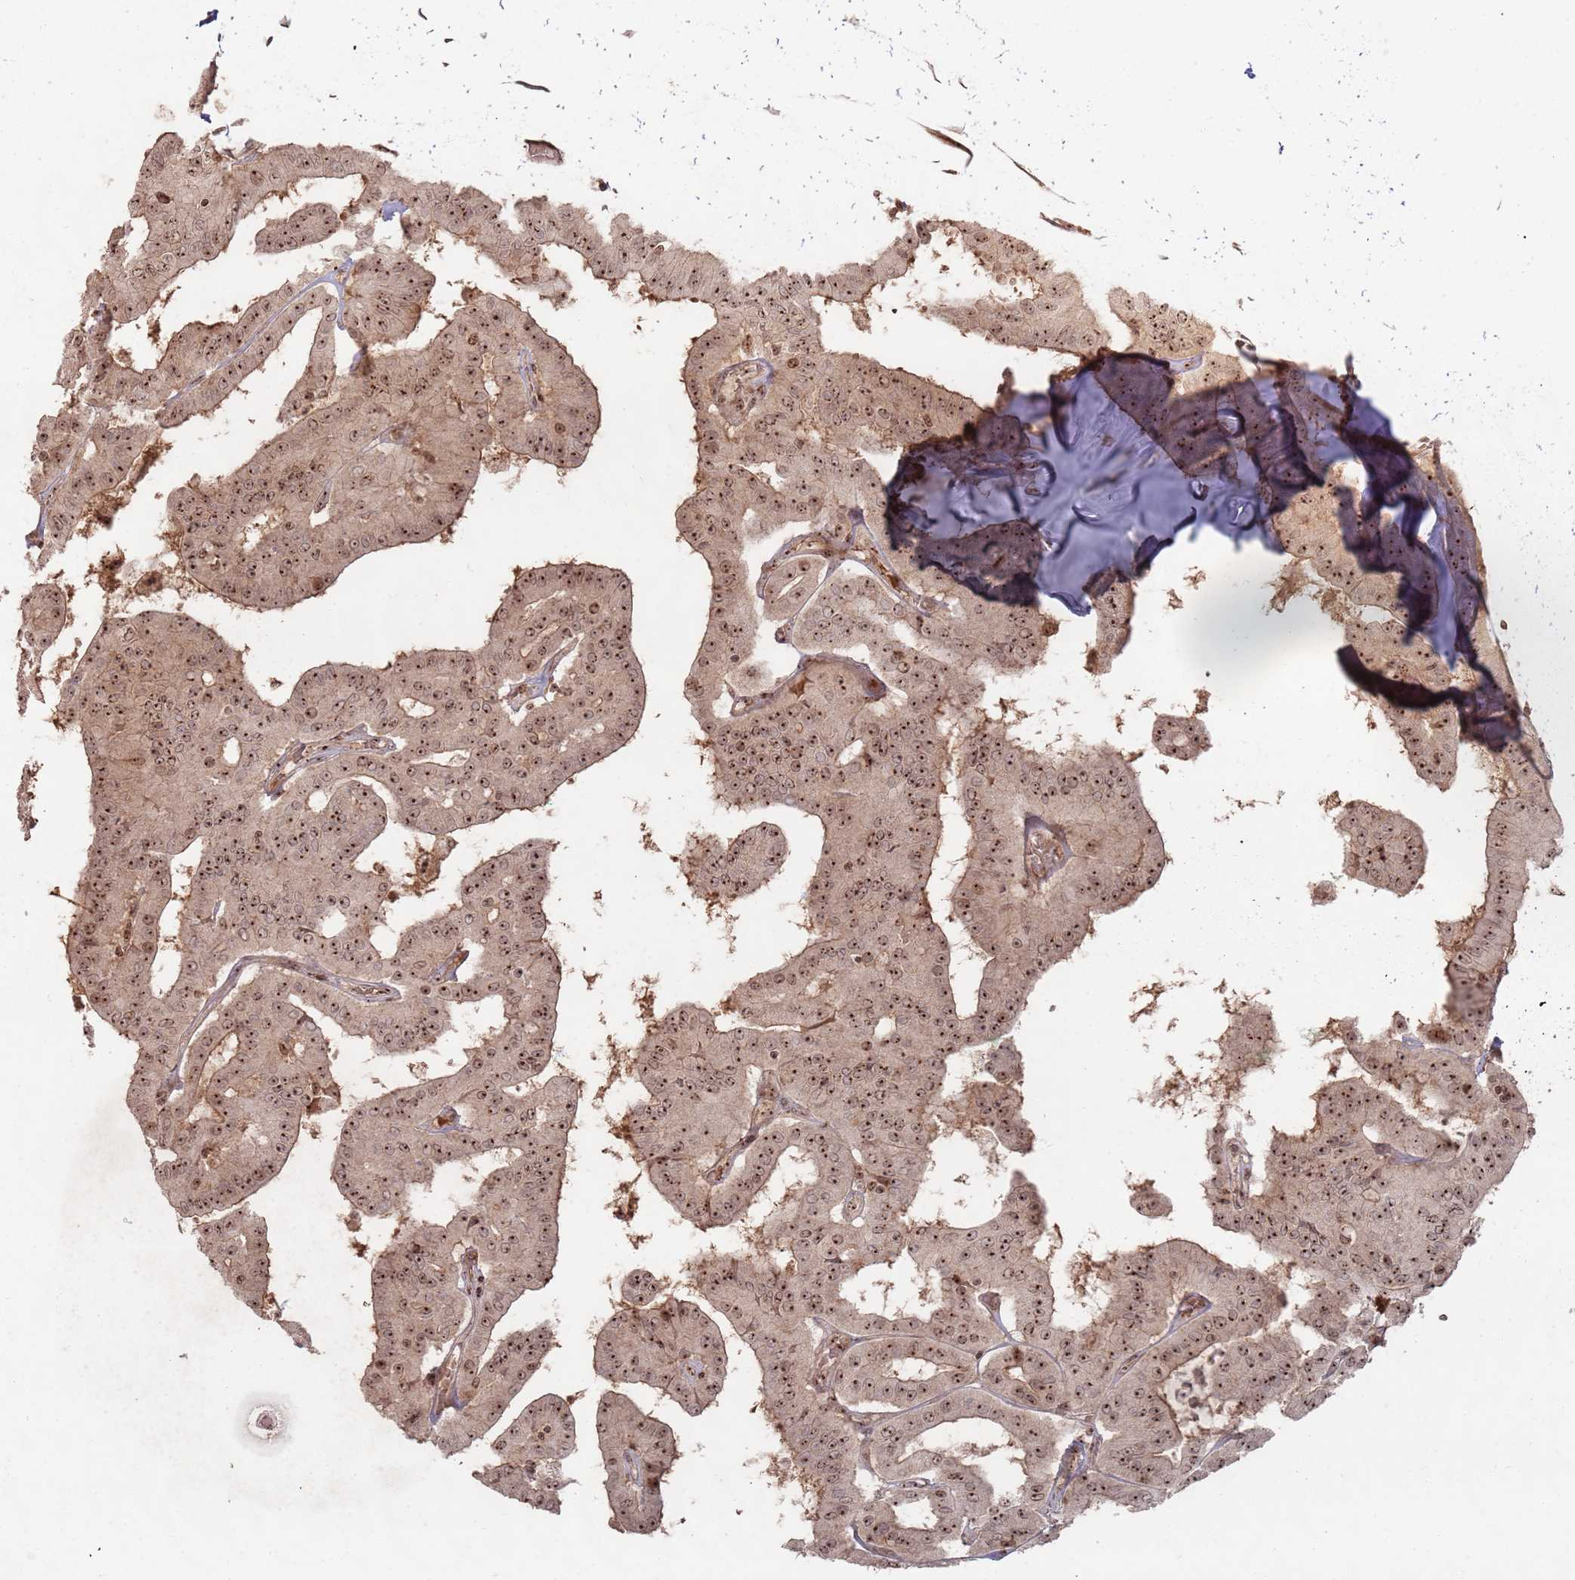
{"staining": {"intensity": "moderate", "quantity": ">75%", "location": "cytoplasmic/membranous,nuclear"}, "tissue": "thyroid cancer", "cell_type": "Tumor cells", "image_type": "cancer", "snomed": [{"axis": "morphology", "description": "Papillary adenocarcinoma, NOS"}, {"axis": "topography", "description": "Thyroid gland"}], "caption": "A medium amount of moderate cytoplasmic/membranous and nuclear expression is present in approximately >75% of tumor cells in thyroid papillary adenocarcinoma tissue.", "gene": "UTP11", "patient": {"sex": "female", "age": 59}}